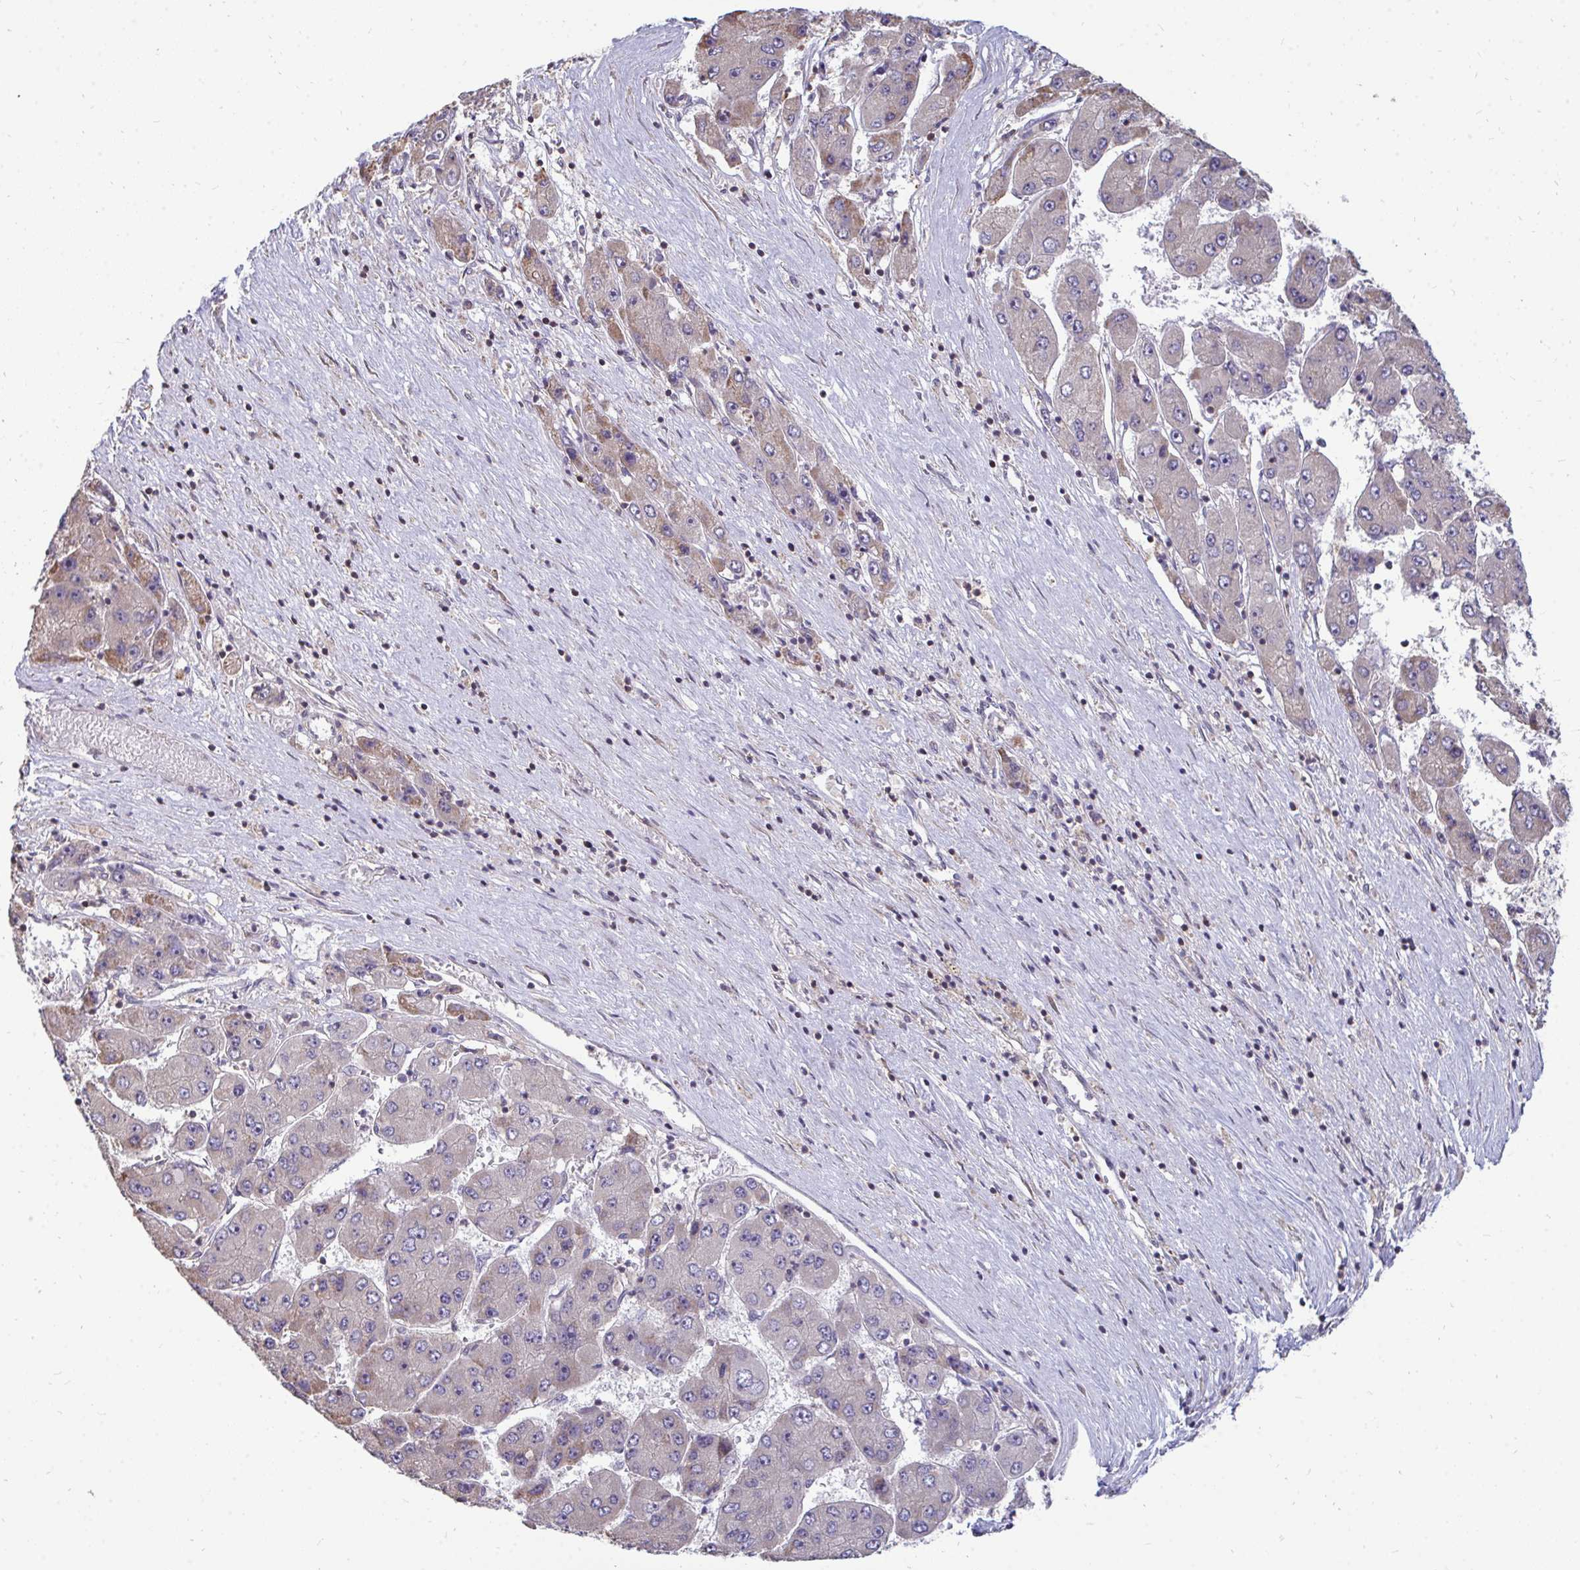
{"staining": {"intensity": "negative", "quantity": "none", "location": "none"}, "tissue": "liver cancer", "cell_type": "Tumor cells", "image_type": "cancer", "snomed": [{"axis": "morphology", "description": "Carcinoma, Hepatocellular, NOS"}, {"axis": "topography", "description": "Liver"}], "caption": "High magnification brightfield microscopy of liver hepatocellular carcinoma stained with DAB (3,3'-diaminobenzidine) (brown) and counterstained with hematoxylin (blue): tumor cells show no significant staining.", "gene": "DNAJA2", "patient": {"sex": "female", "age": 61}}